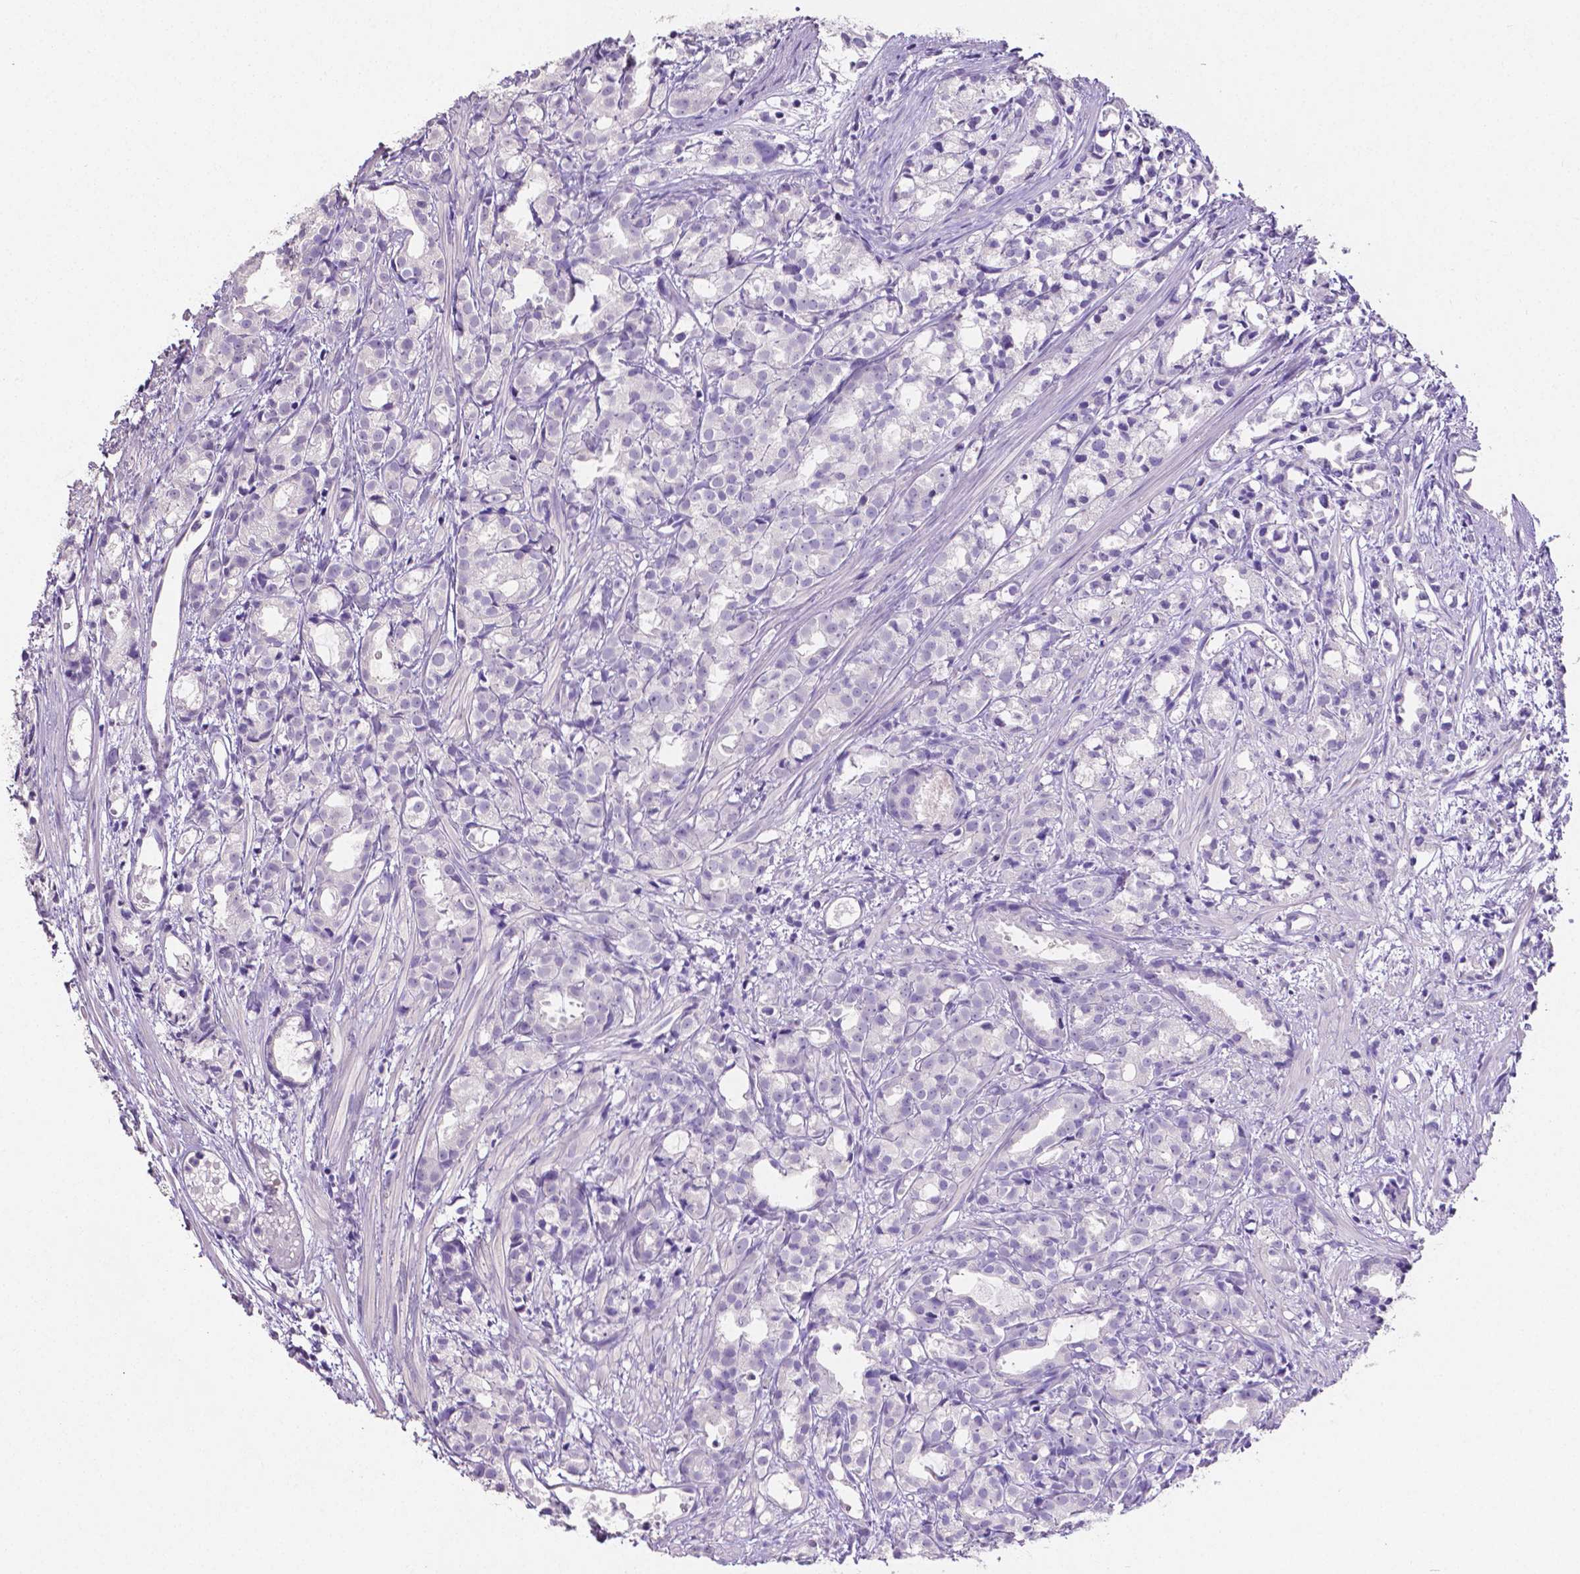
{"staining": {"intensity": "negative", "quantity": "none", "location": "none"}, "tissue": "prostate cancer", "cell_type": "Tumor cells", "image_type": "cancer", "snomed": [{"axis": "morphology", "description": "Adenocarcinoma, High grade"}, {"axis": "topography", "description": "Prostate"}], "caption": "The image demonstrates no significant staining in tumor cells of adenocarcinoma (high-grade) (prostate).", "gene": "SLC22A2", "patient": {"sex": "male", "age": 79}}